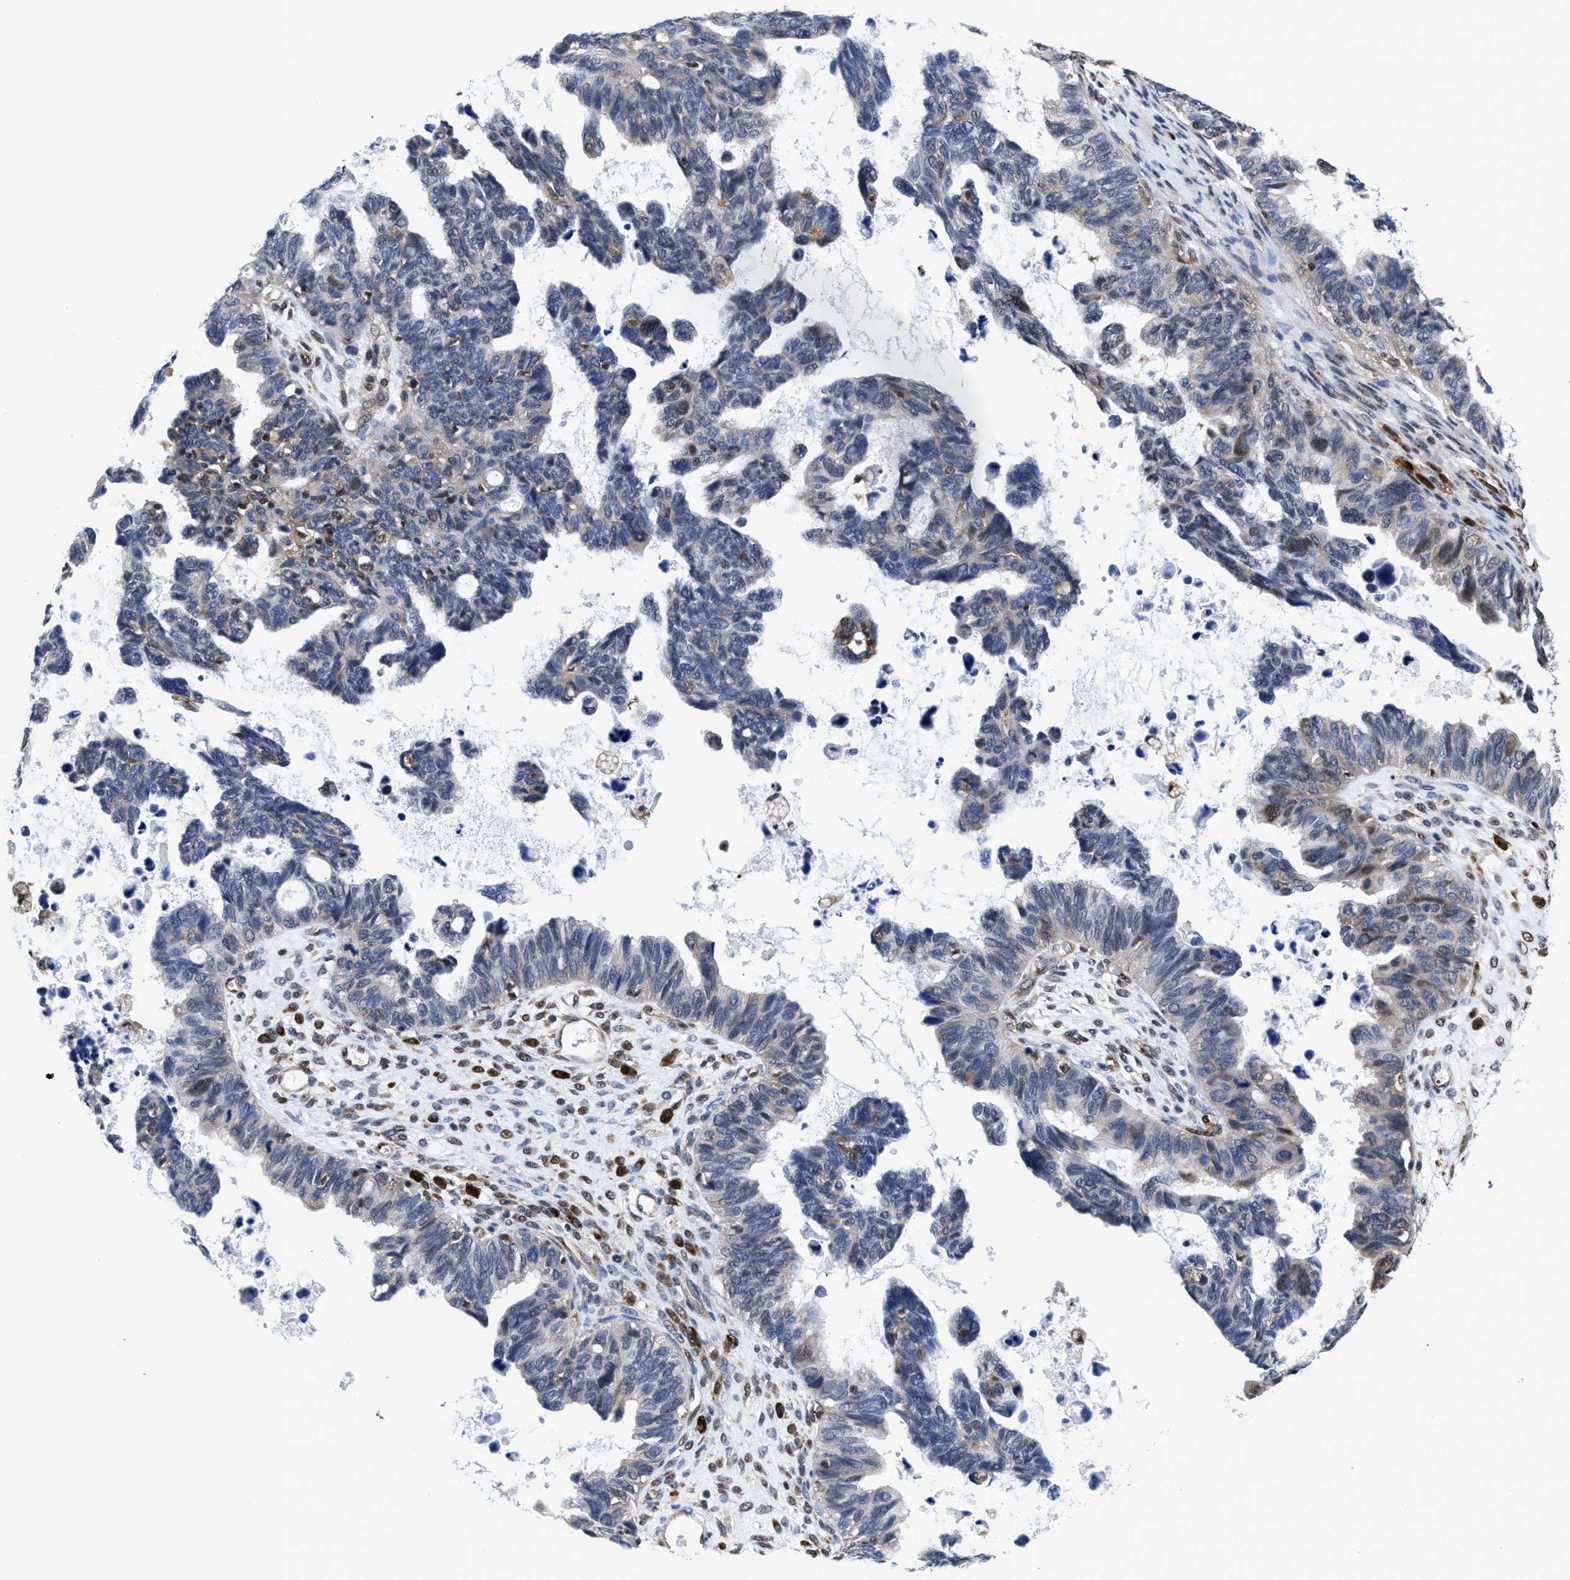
{"staining": {"intensity": "negative", "quantity": "none", "location": "none"}, "tissue": "ovarian cancer", "cell_type": "Tumor cells", "image_type": "cancer", "snomed": [{"axis": "morphology", "description": "Cystadenocarcinoma, serous, NOS"}, {"axis": "topography", "description": "Ovary"}], "caption": "The micrograph shows no staining of tumor cells in ovarian cancer (serous cystadenocarcinoma).", "gene": "ACLY", "patient": {"sex": "female", "age": 79}}